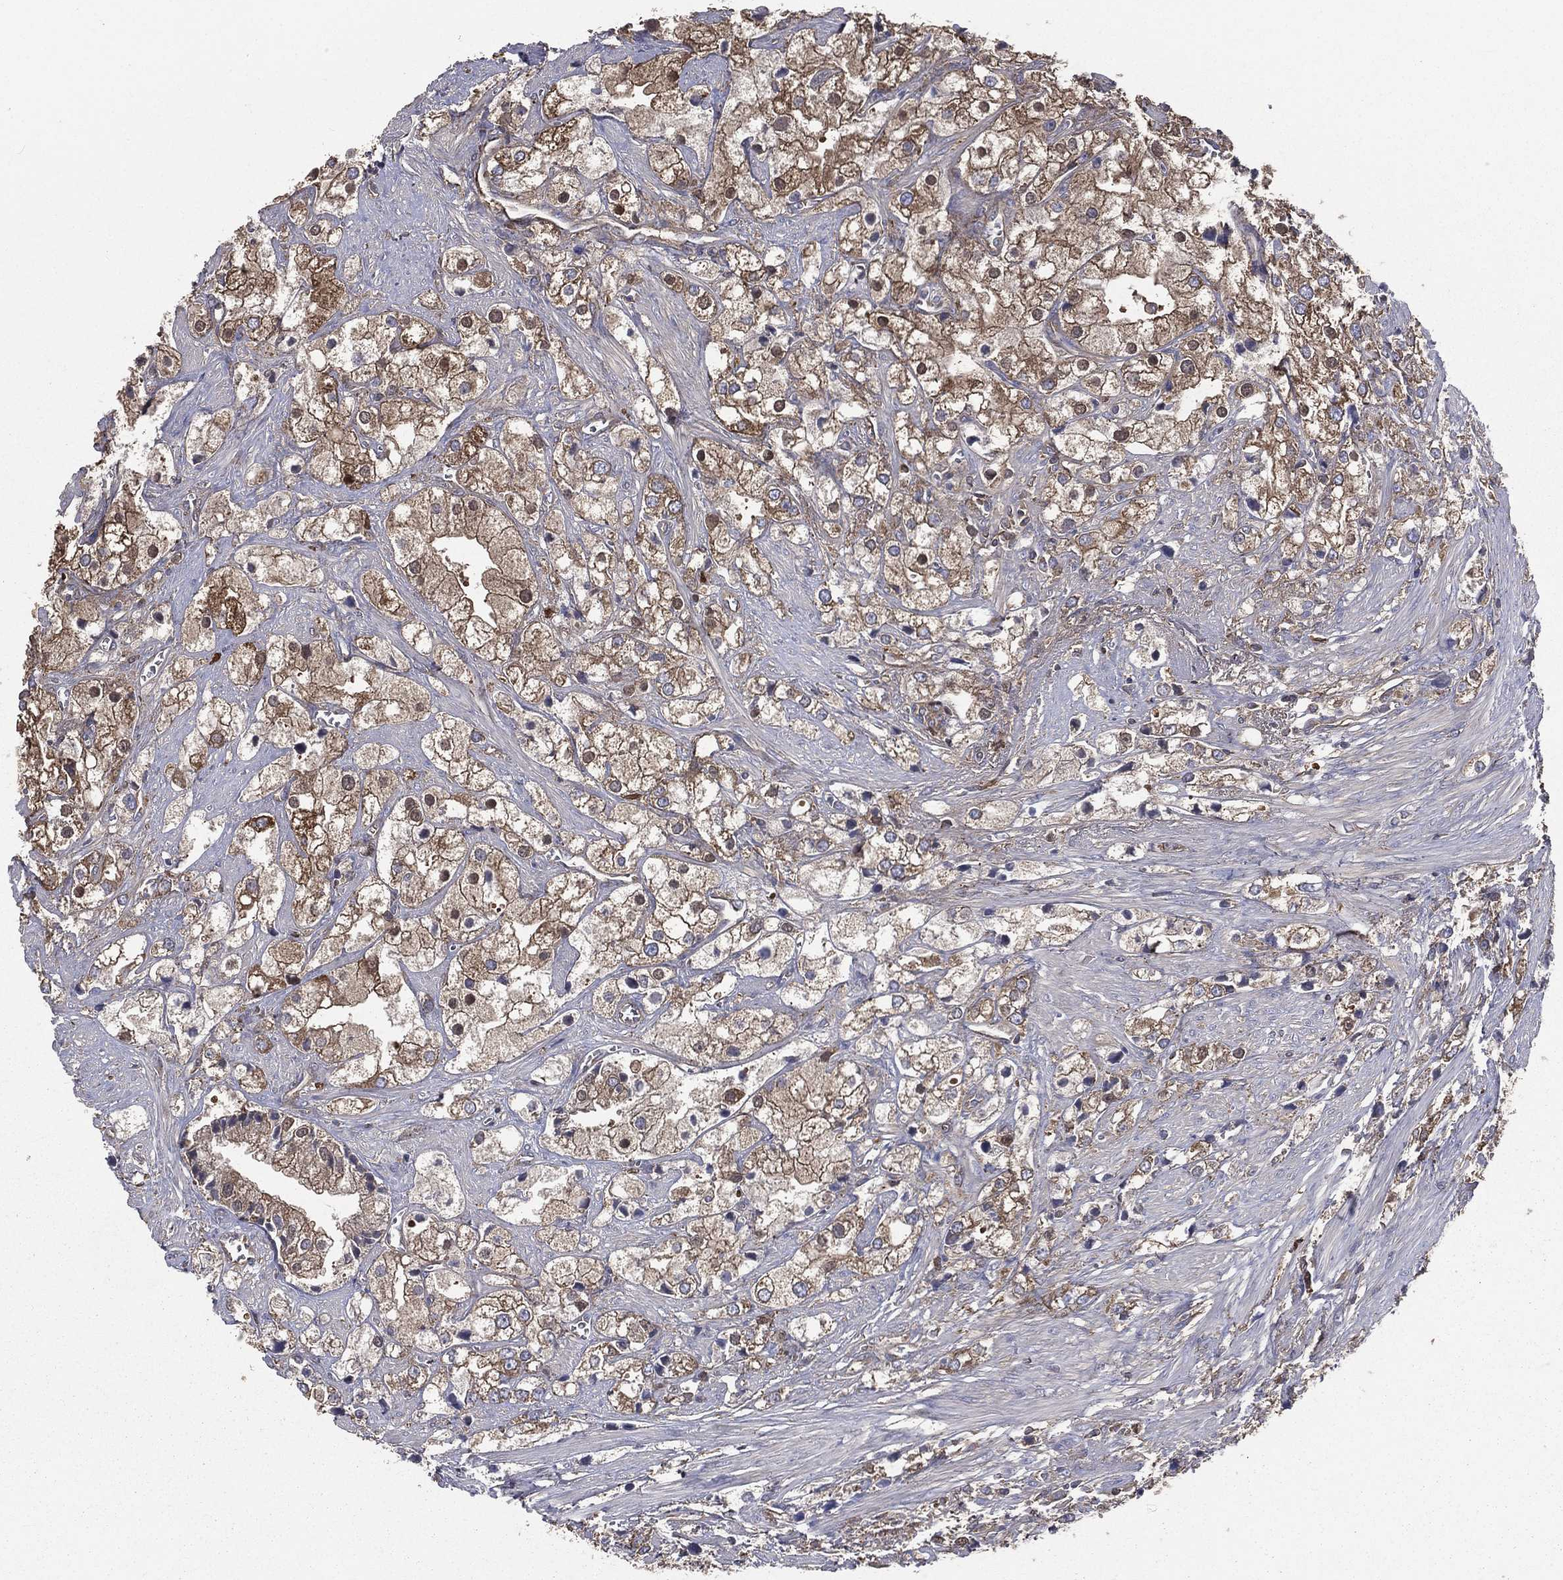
{"staining": {"intensity": "moderate", "quantity": ">75%", "location": "cytoplasmic/membranous"}, "tissue": "prostate cancer", "cell_type": "Tumor cells", "image_type": "cancer", "snomed": [{"axis": "morphology", "description": "Adenocarcinoma, NOS"}, {"axis": "topography", "description": "Prostate and seminal vesicle, NOS"}, {"axis": "topography", "description": "Prostate"}], "caption": "Immunohistochemistry (IHC) micrograph of prostate cancer (adenocarcinoma) stained for a protein (brown), which shows medium levels of moderate cytoplasmic/membranous staining in about >75% of tumor cells.", "gene": "SARS1", "patient": {"sex": "male", "age": 79}}